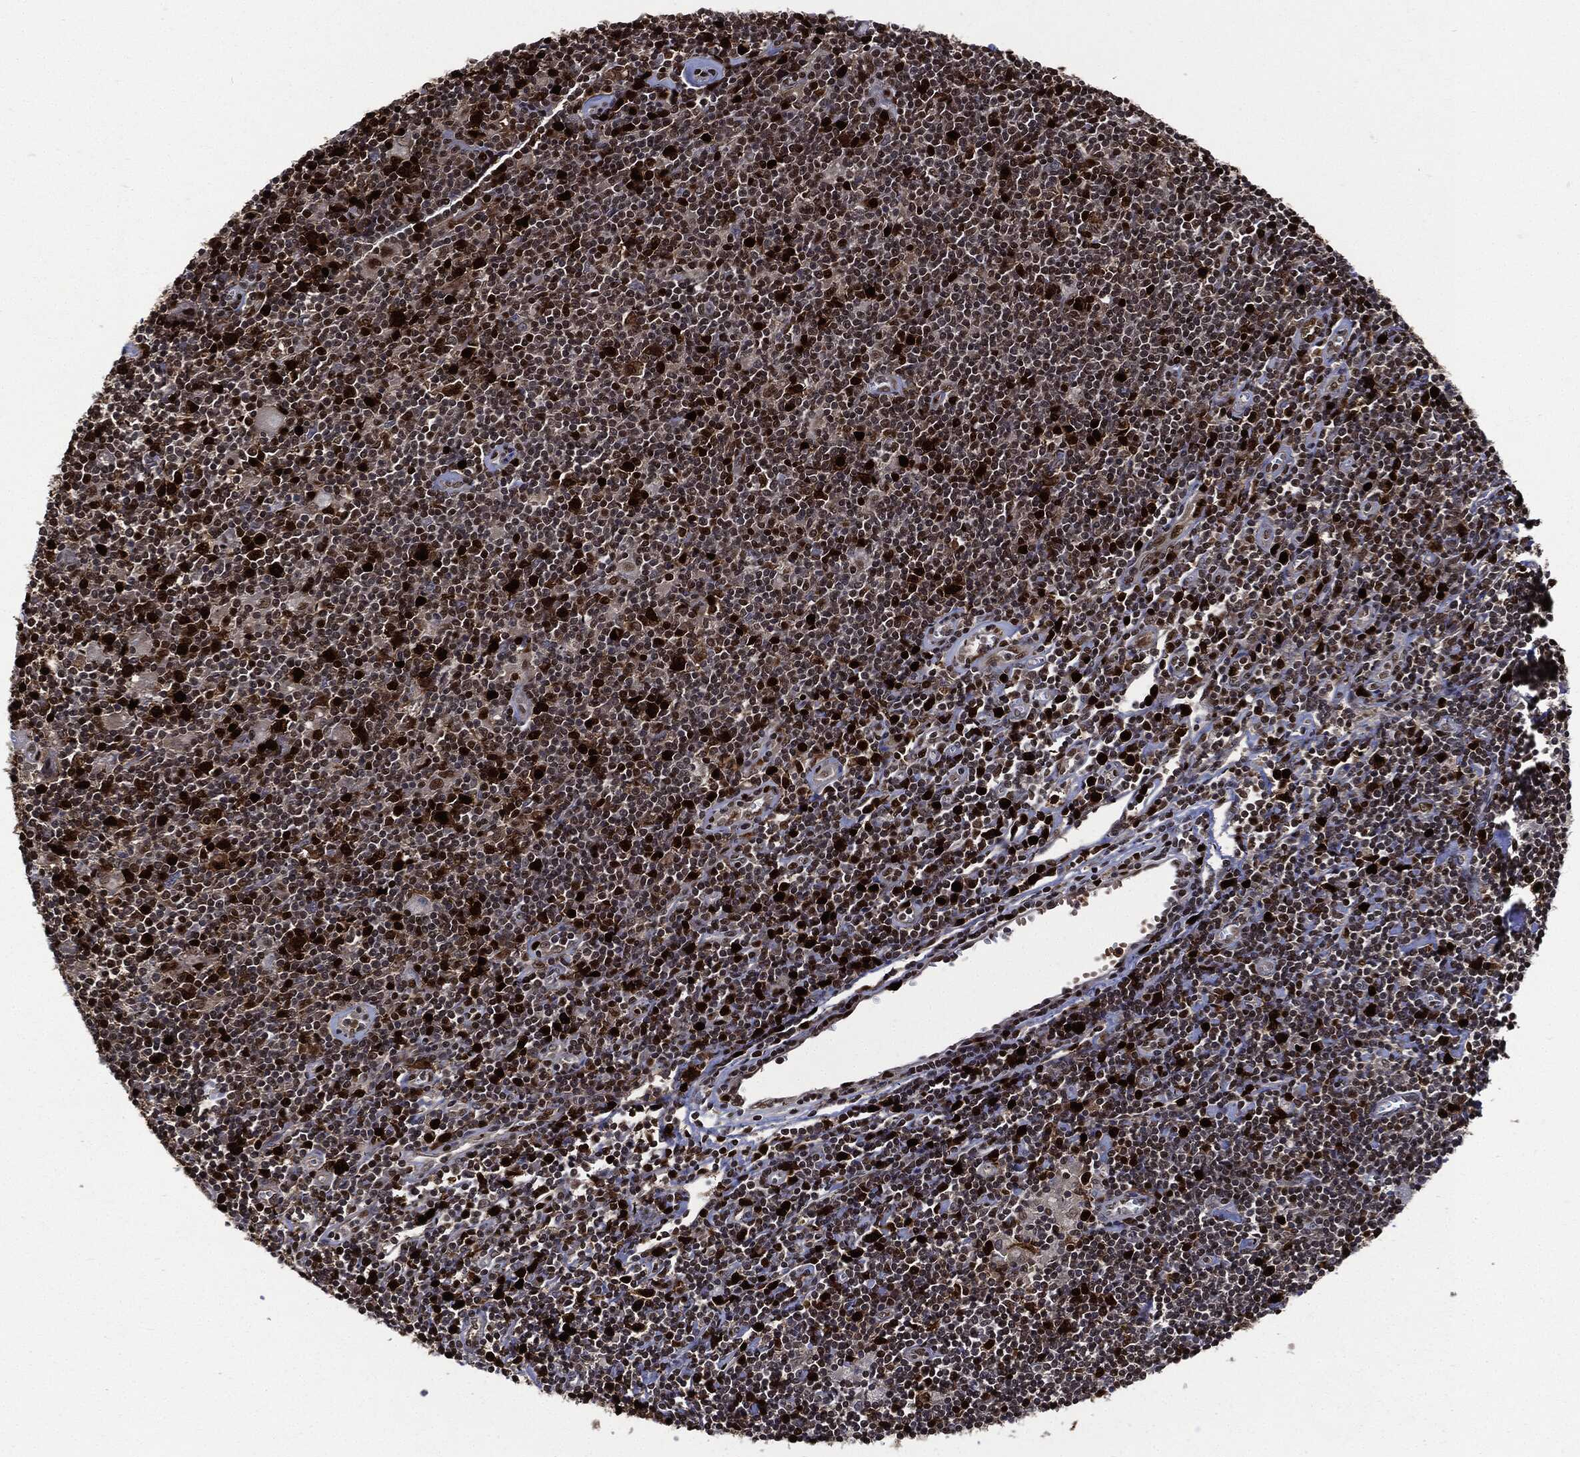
{"staining": {"intensity": "negative", "quantity": "none", "location": "none"}, "tissue": "lymphoma", "cell_type": "Tumor cells", "image_type": "cancer", "snomed": [{"axis": "morphology", "description": "Hodgkin's disease, NOS"}, {"axis": "topography", "description": "Lymph node"}], "caption": "This is a image of immunohistochemistry (IHC) staining of Hodgkin's disease, which shows no positivity in tumor cells.", "gene": "PCNA", "patient": {"sex": "male", "age": 40}}